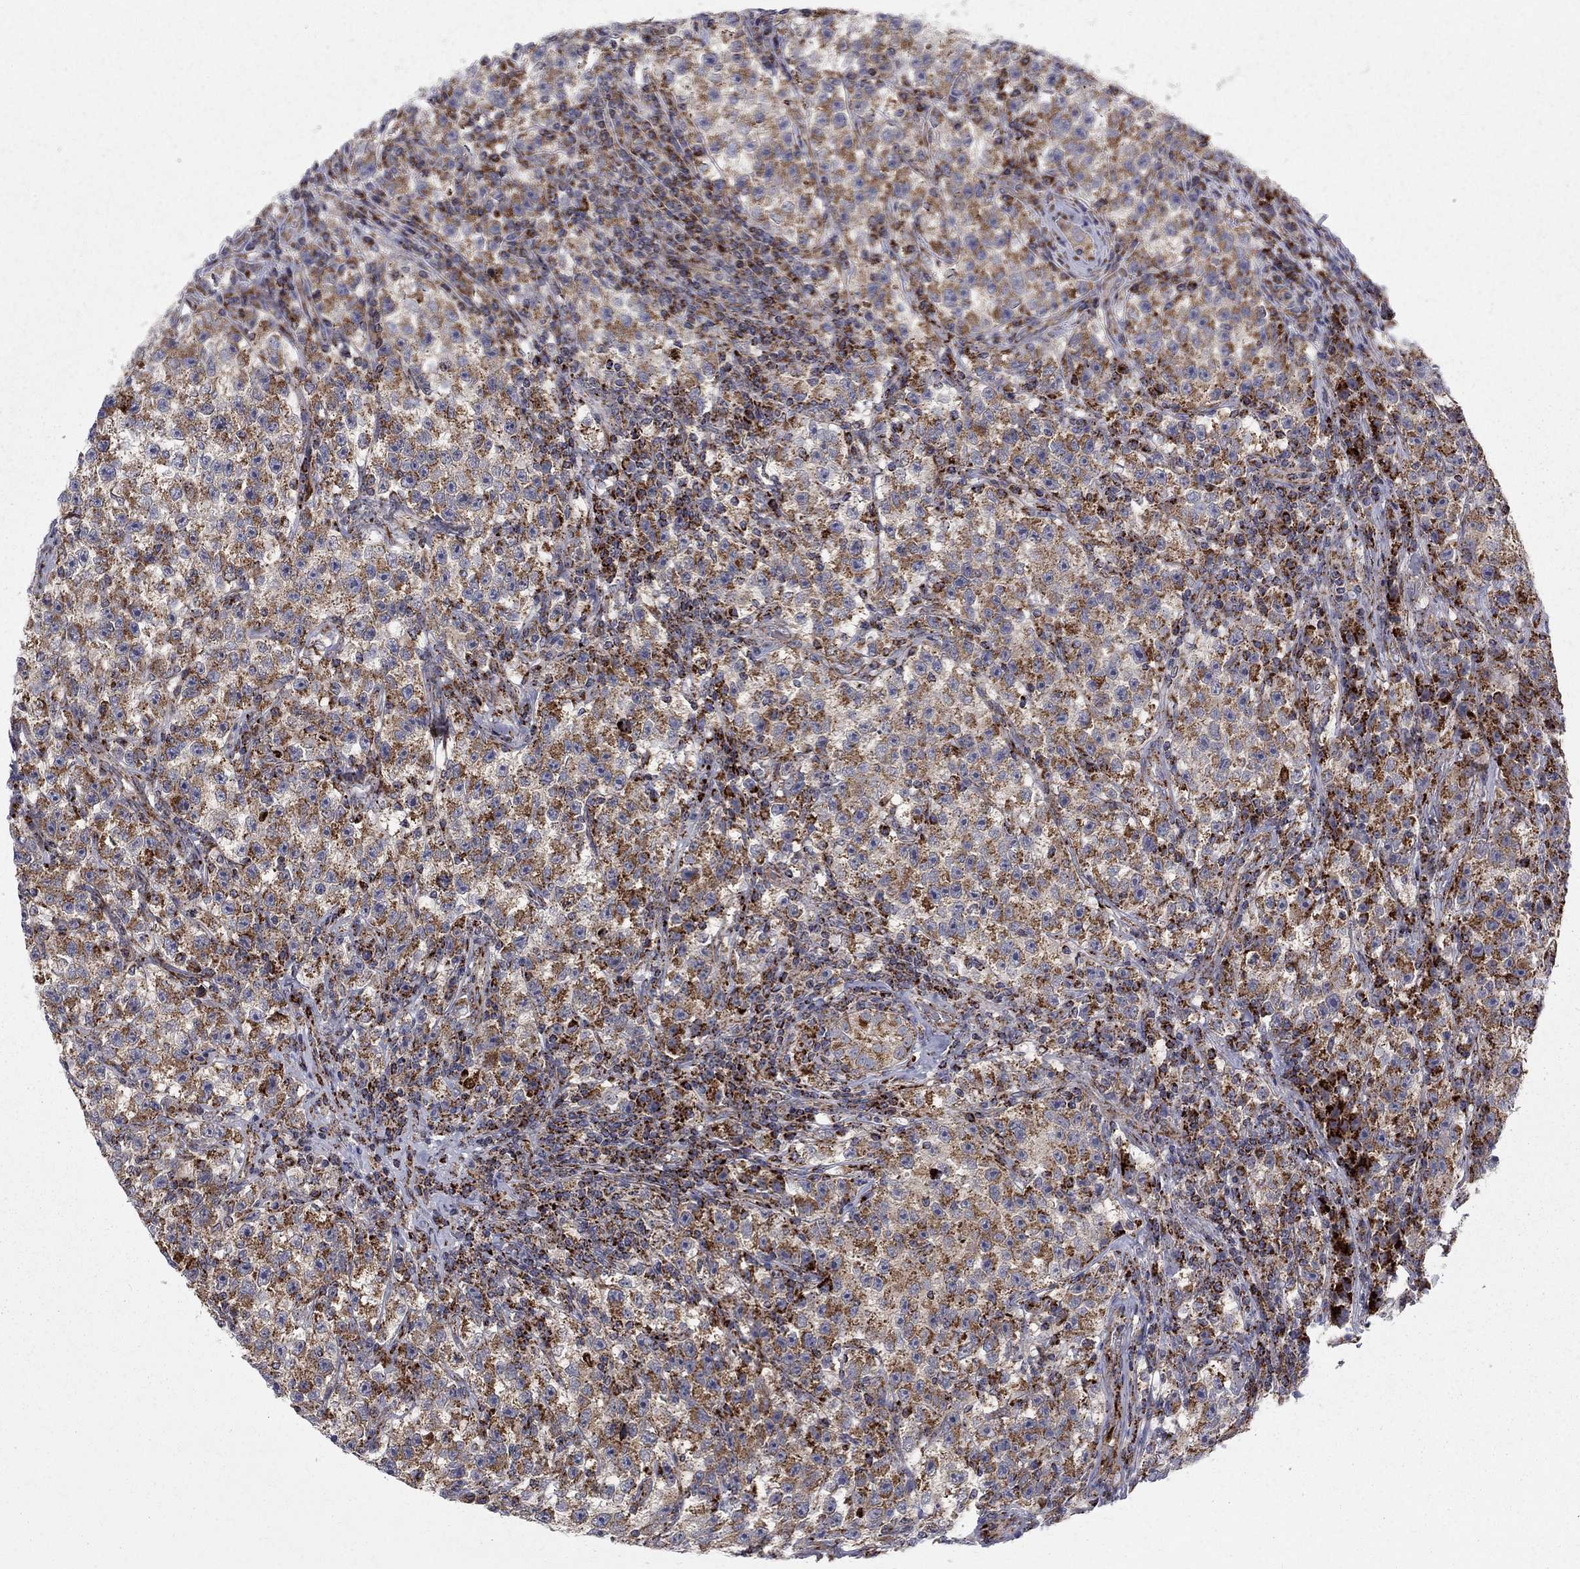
{"staining": {"intensity": "strong", "quantity": ">75%", "location": "cytoplasmic/membranous"}, "tissue": "testis cancer", "cell_type": "Tumor cells", "image_type": "cancer", "snomed": [{"axis": "morphology", "description": "Seminoma, NOS"}, {"axis": "topography", "description": "Testis"}], "caption": "A brown stain shows strong cytoplasmic/membranous staining of a protein in testis cancer tumor cells.", "gene": "ALDH1B1", "patient": {"sex": "male", "age": 22}}